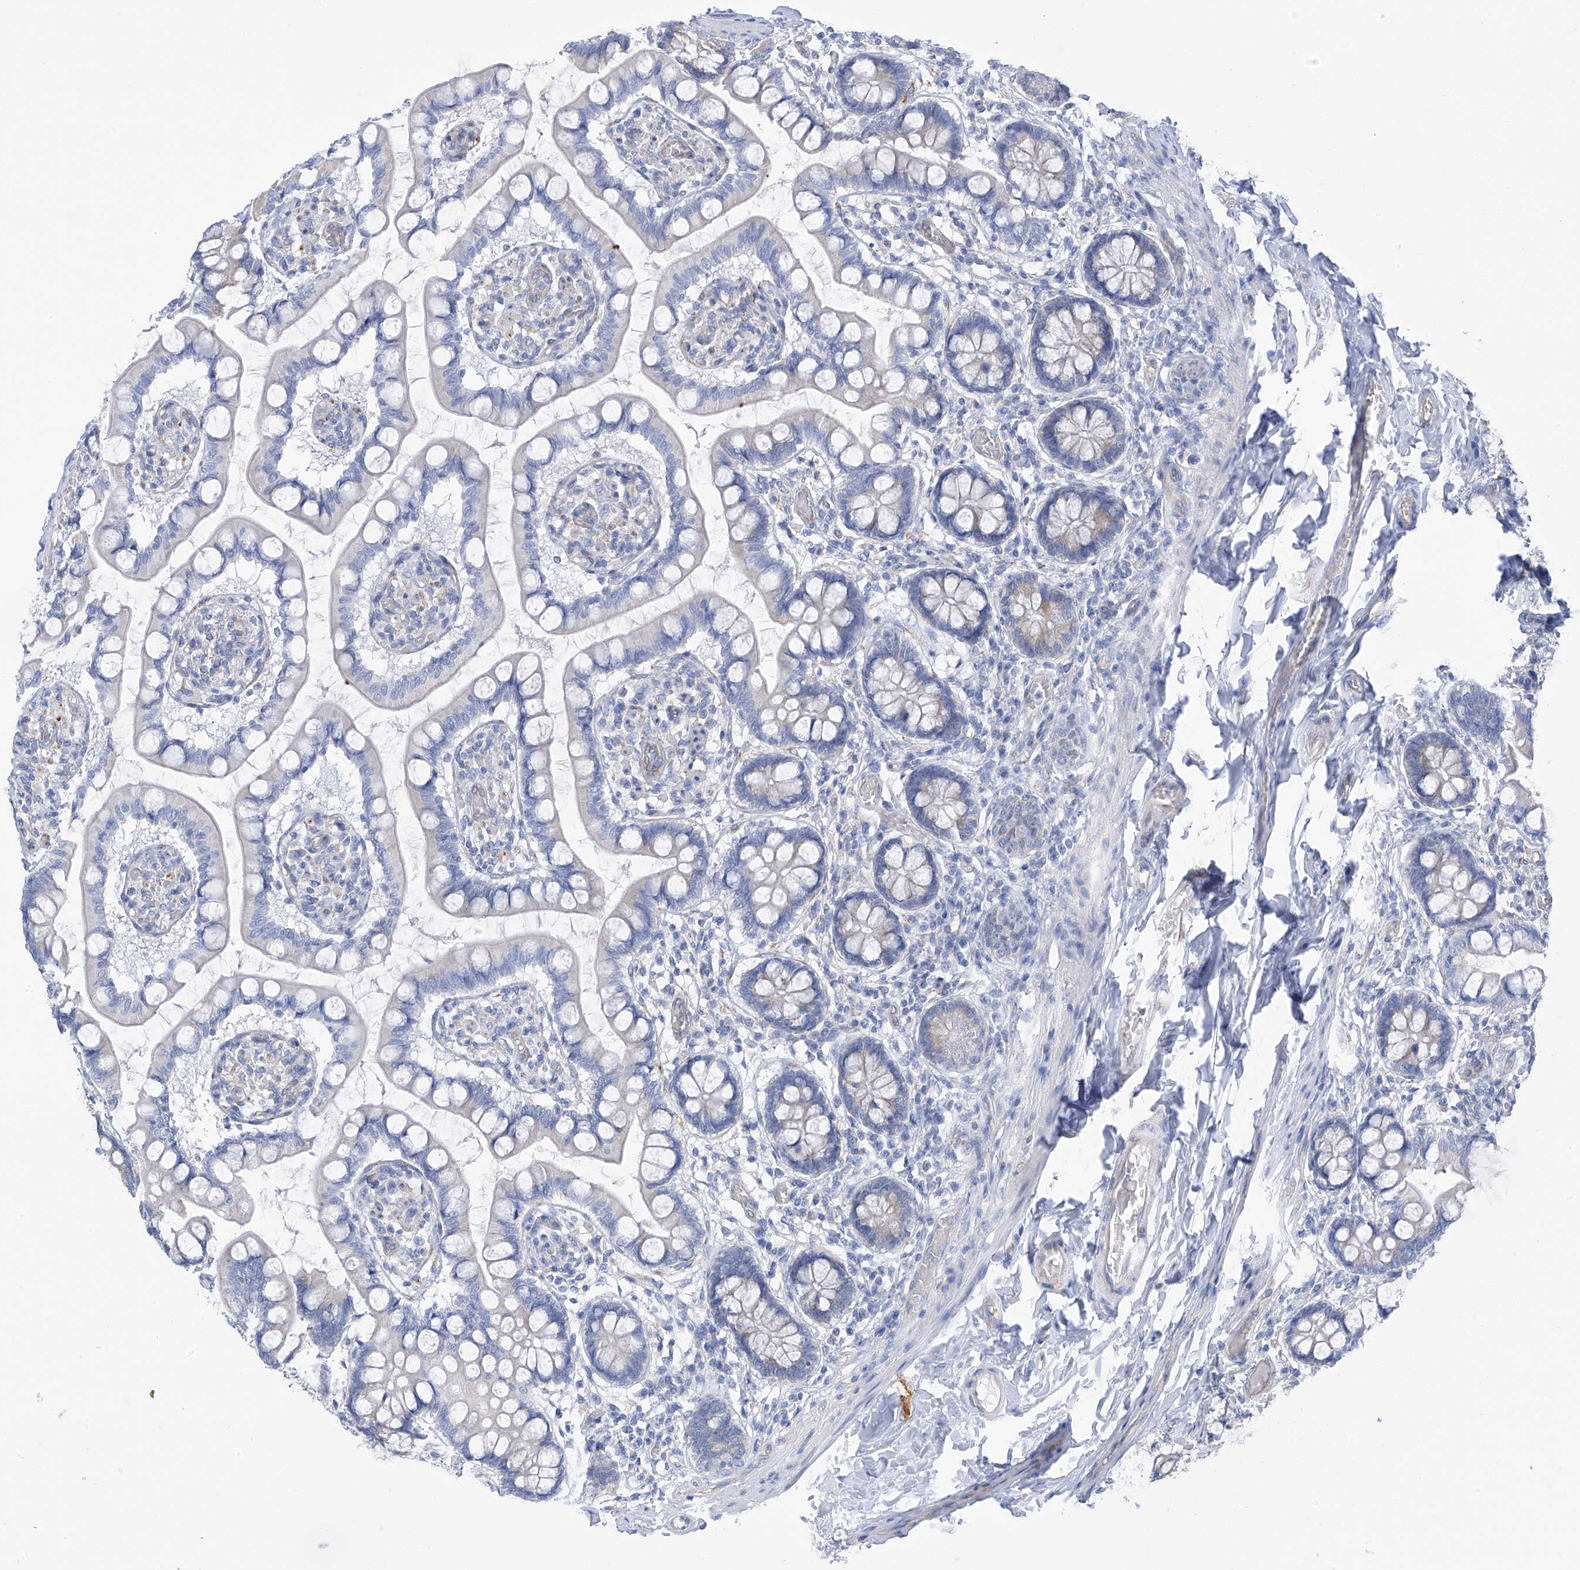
{"staining": {"intensity": "weak", "quantity": "<25%", "location": "cytoplasmic/membranous"}, "tissue": "small intestine", "cell_type": "Glandular cells", "image_type": "normal", "snomed": [{"axis": "morphology", "description": "Normal tissue, NOS"}, {"axis": "topography", "description": "Small intestine"}], "caption": "This image is of unremarkable small intestine stained with IHC to label a protein in brown with the nuclei are counter-stained blue. There is no positivity in glandular cells.", "gene": "RCN2", "patient": {"sex": "male", "age": 52}}